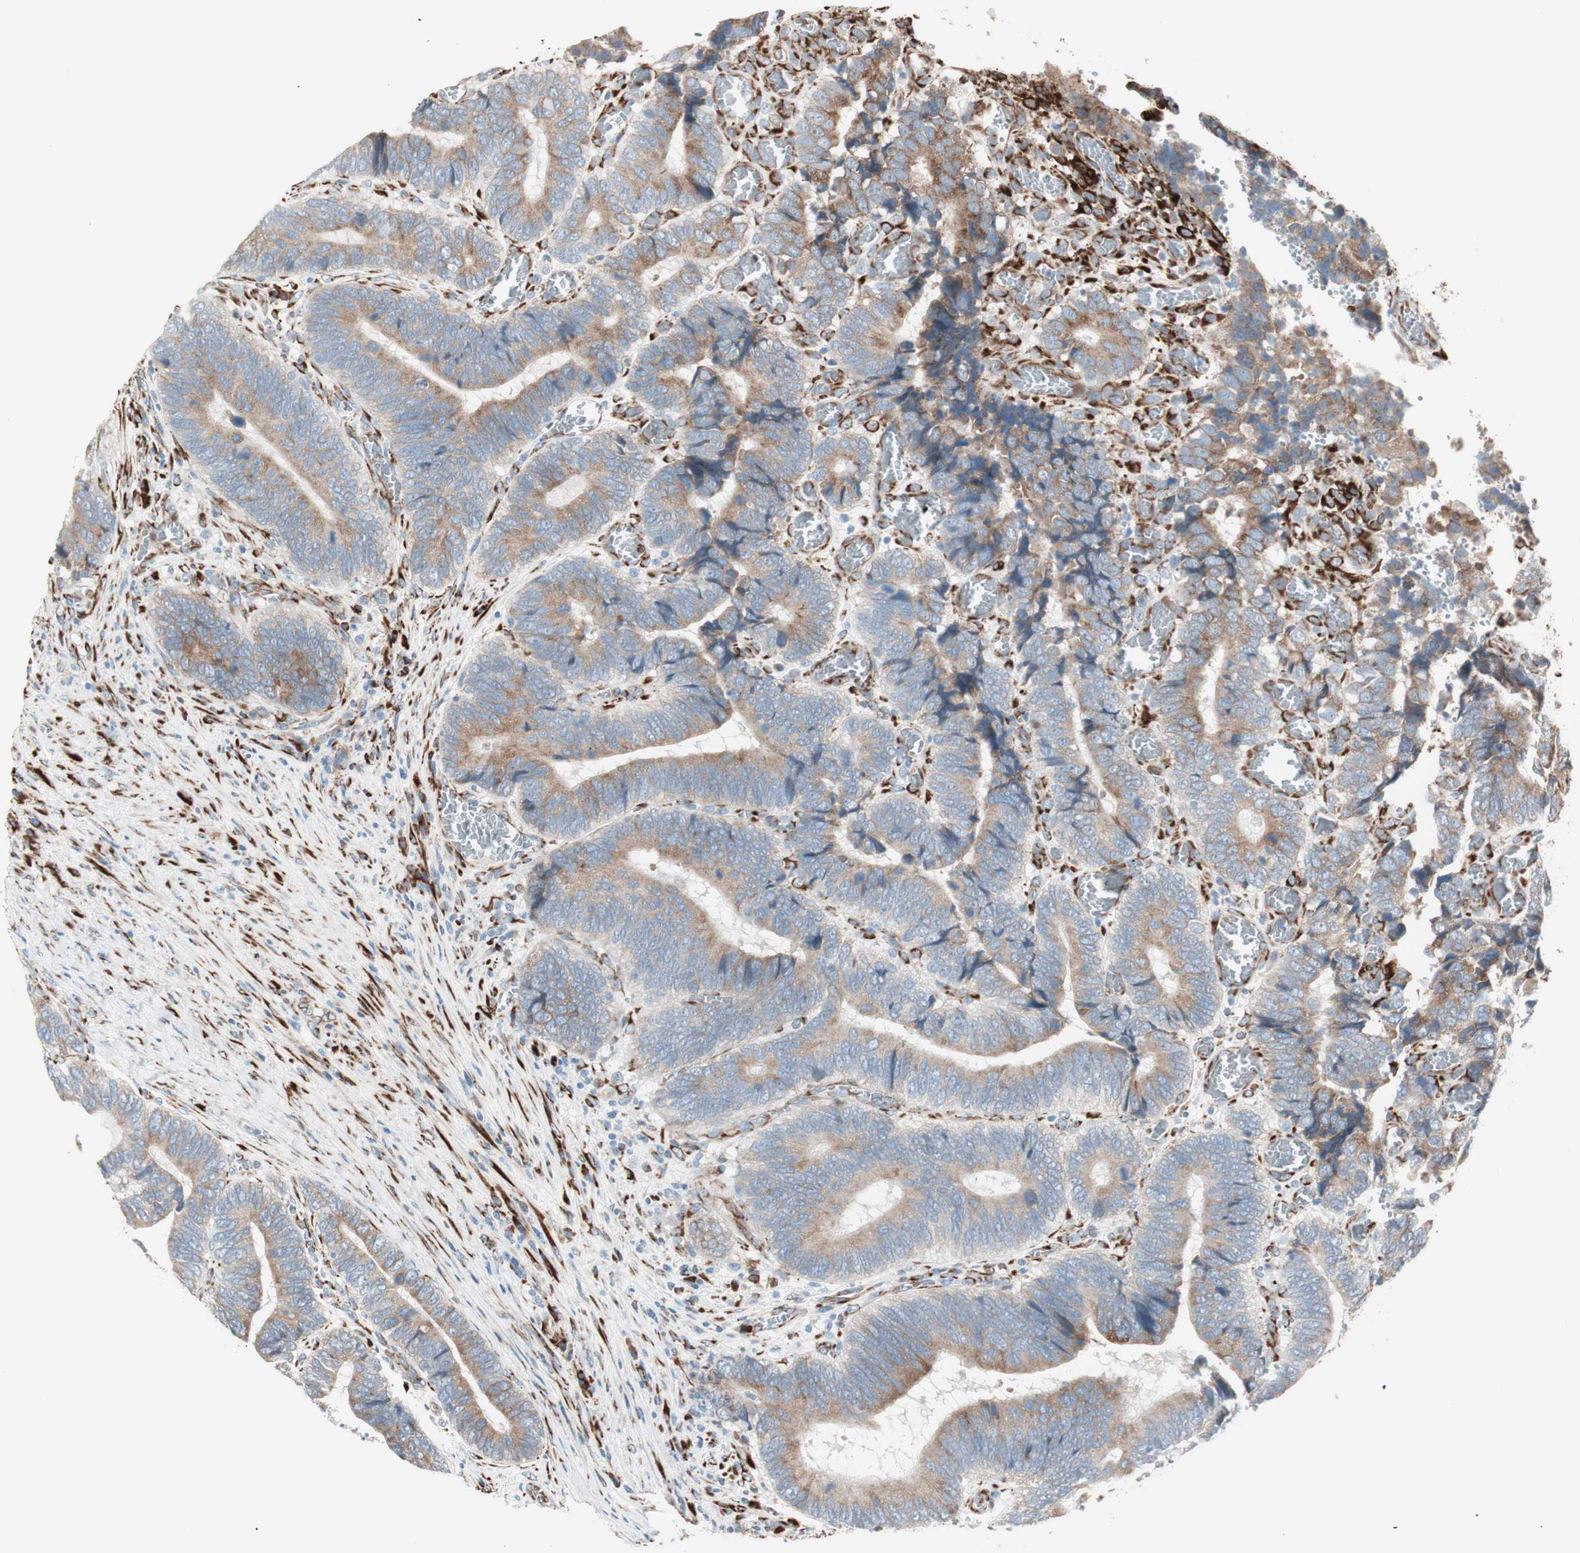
{"staining": {"intensity": "moderate", "quantity": ">75%", "location": "cytoplasmic/membranous"}, "tissue": "colorectal cancer", "cell_type": "Tumor cells", "image_type": "cancer", "snomed": [{"axis": "morphology", "description": "Adenocarcinoma, NOS"}, {"axis": "topography", "description": "Colon"}], "caption": "A brown stain labels moderate cytoplasmic/membranous staining of a protein in human adenocarcinoma (colorectal) tumor cells.", "gene": "P4HTM", "patient": {"sex": "male", "age": 72}}